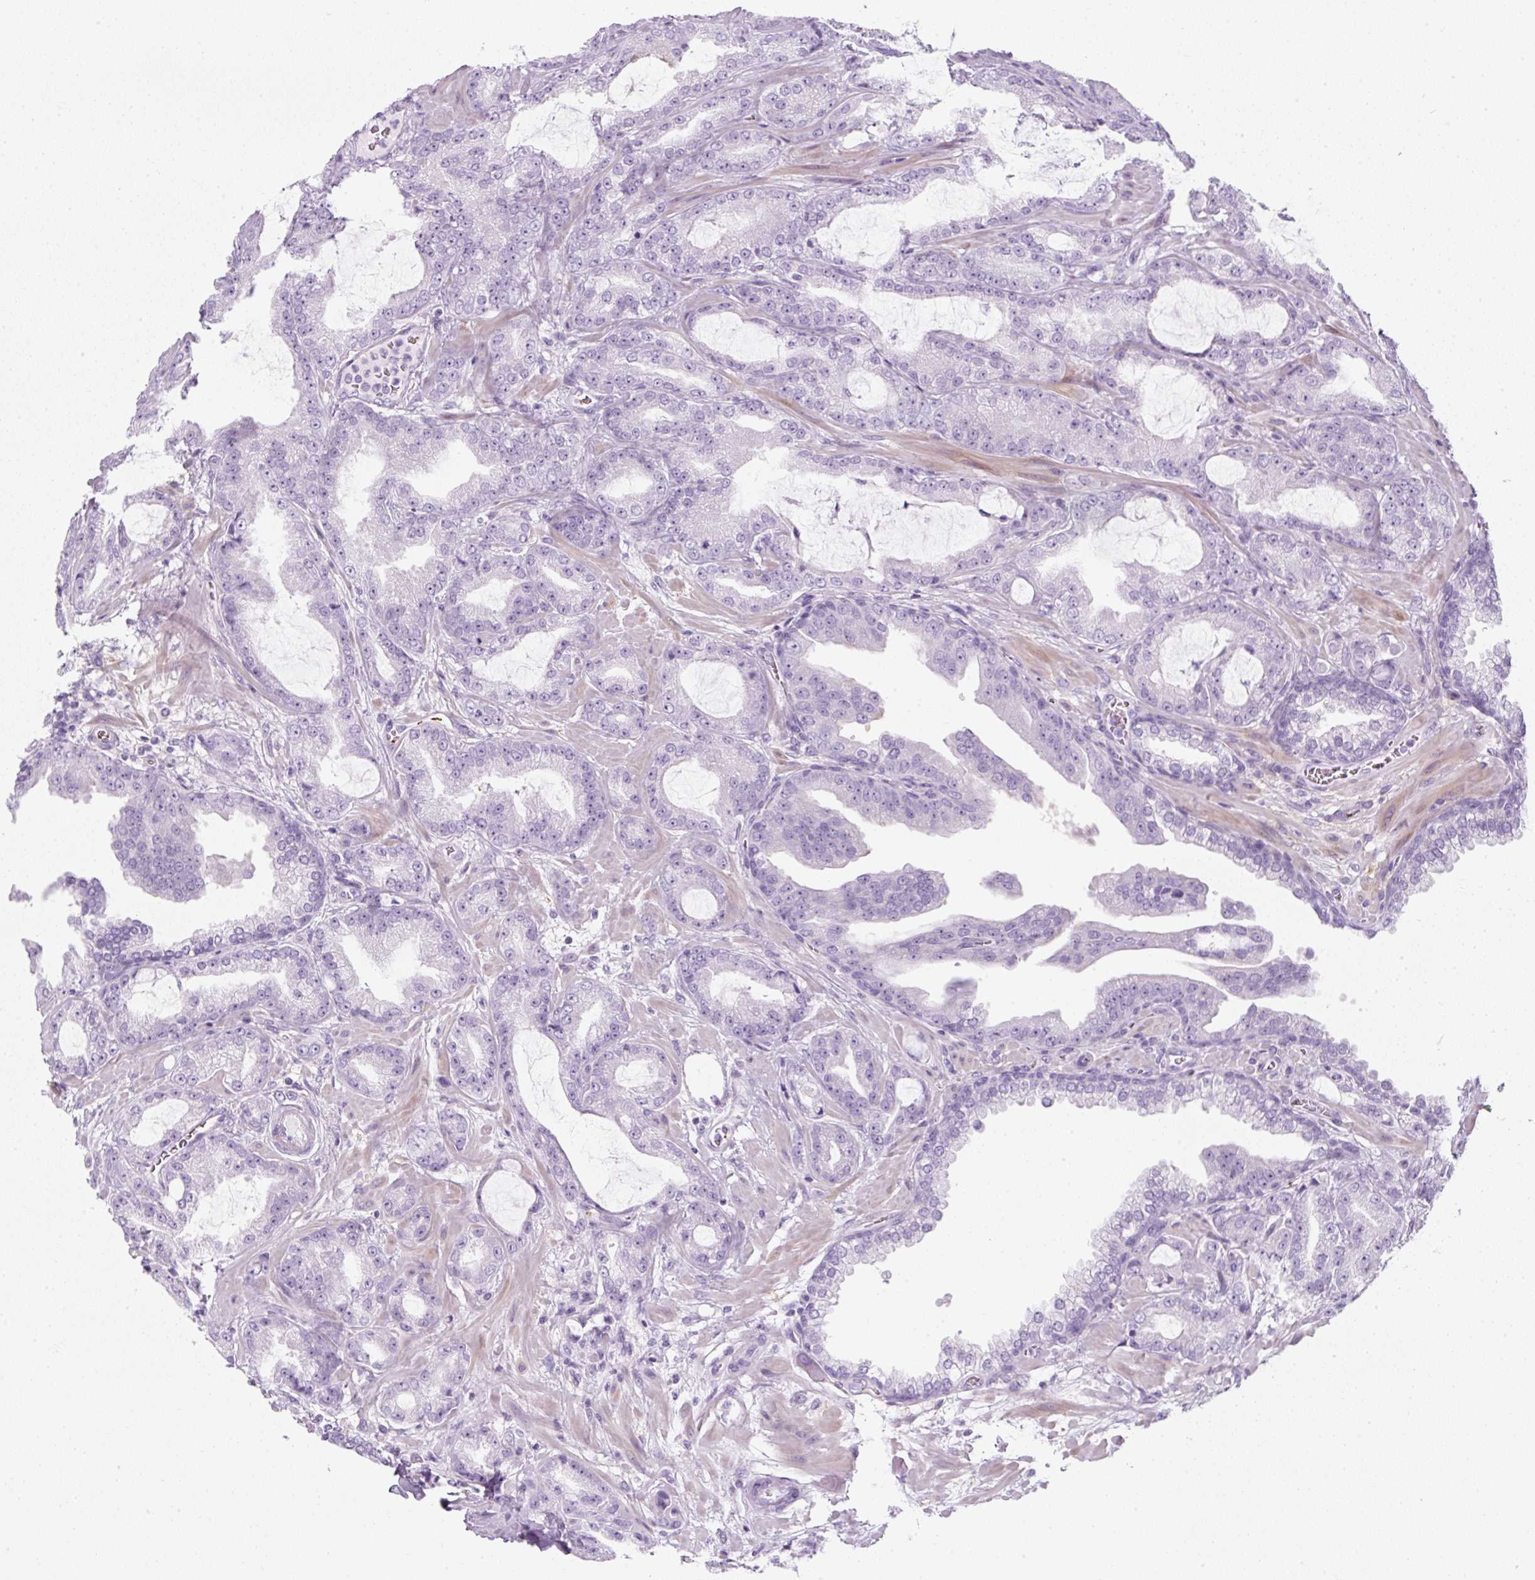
{"staining": {"intensity": "negative", "quantity": "none", "location": "none"}, "tissue": "prostate cancer", "cell_type": "Tumor cells", "image_type": "cancer", "snomed": [{"axis": "morphology", "description": "Adenocarcinoma, High grade"}, {"axis": "topography", "description": "Prostate"}], "caption": "High power microscopy micrograph of an immunohistochemistry histopathology image of prostate cancer (high-grade adenocarcinoma), revealing no significant staining in tumor cells.", "gene": "PF4V1", "patient": {"sex": "male", "age": 68}}